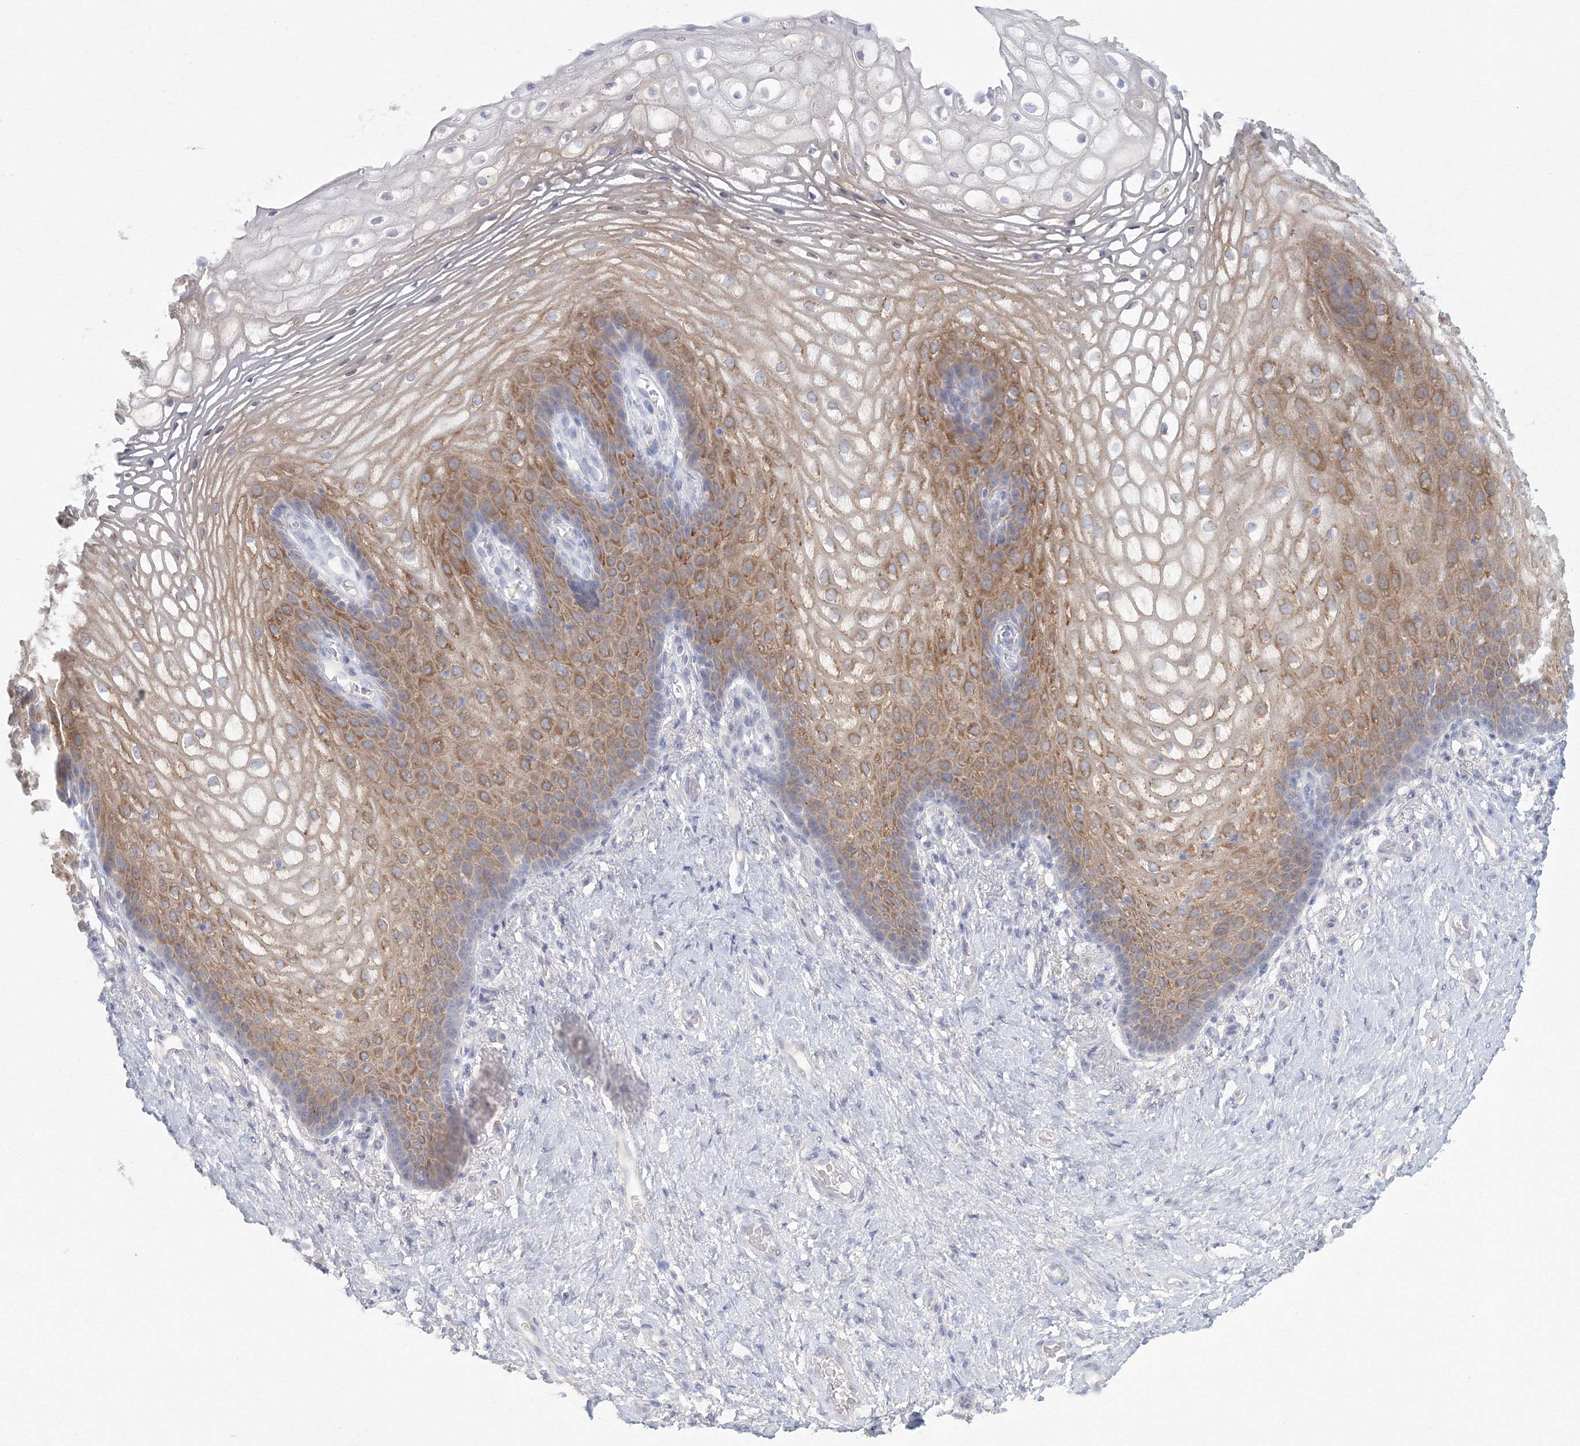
{"staining": {"intensity": "moderate", "quantity": "25%-75%", "location": "cytoplasmic/membranous"}, "tissue": "vagina", "cell_type": "Squamous epithelial cells", "image_type": "normal", "snomed": [{"axis": "morphology", "description": "Normal tissue, NOS"}, {"axis": "topography", "description": "Vagina"}], "caption": "IHC histopathology image of benign human vagina stained for a protein (brown), which reveals medium levels of moderate cytoplasmic/membranous staining in about 25%-75% of squamous epithelial cells.", "gene": "TACC2", "patient": {"sex": "female", "age": 60}}